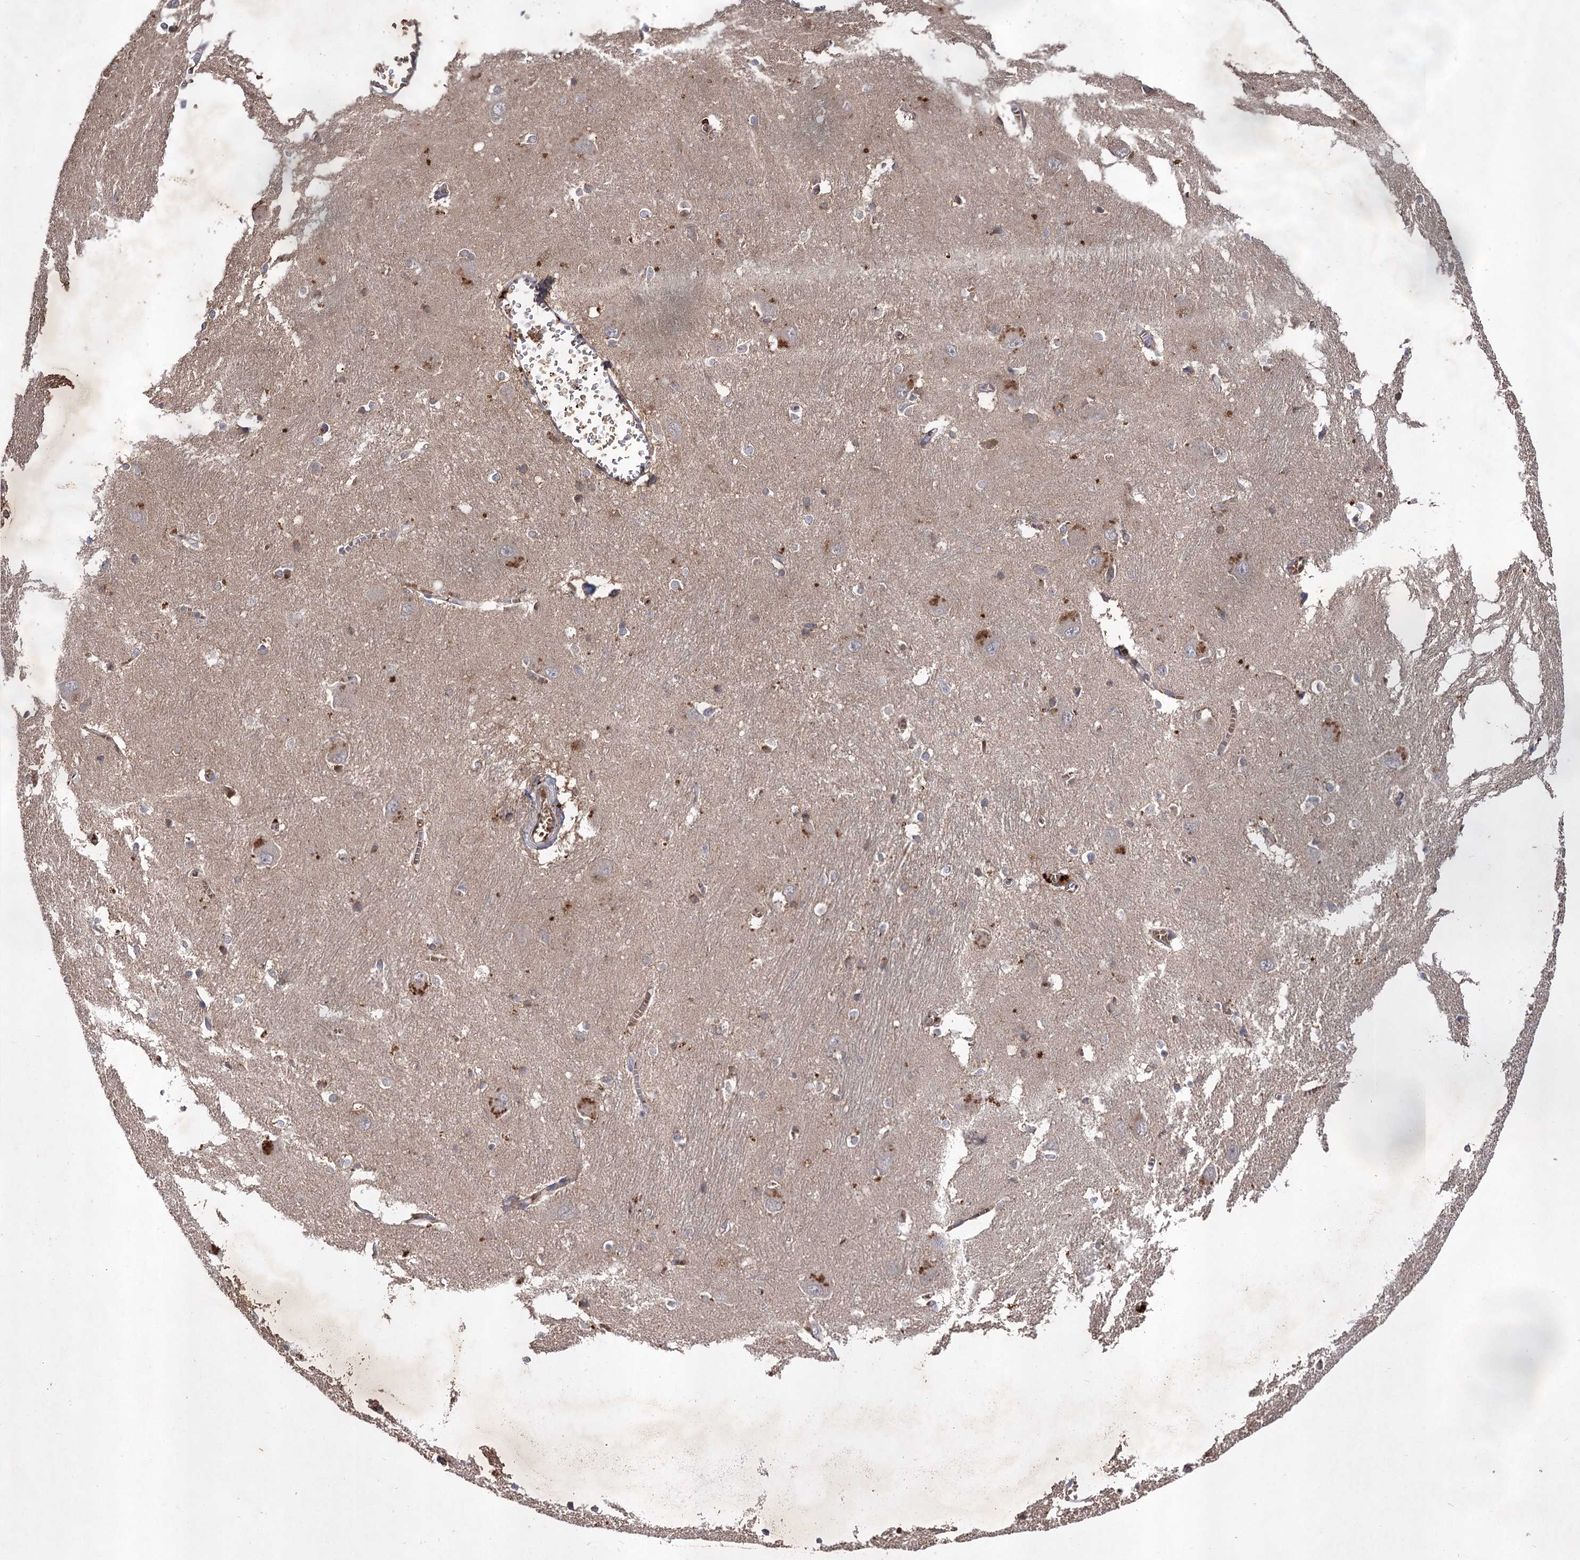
{"staining": {"intensity": "moderate", "quantity": "<25%", "location": "cytoplasmic/membranous"}, "tissue": "caudate", "cell_type": "Glial cells", "image_type": "normal", "snomed": [{"axis": "morphology", "description": "Normal tissue, NOS"}, {"axis": "topography", "description": "Lateral ventricle wall"}], "caption": "The immunohistochemical stain highlights moderate cytoplasmic/membranous expression in glial cells of benign caudate. (brown staining indicates protein expression, while blue staining denotes nuclei).", "gene": "USP50", "patient": {"sex": "male", "age": 37}}